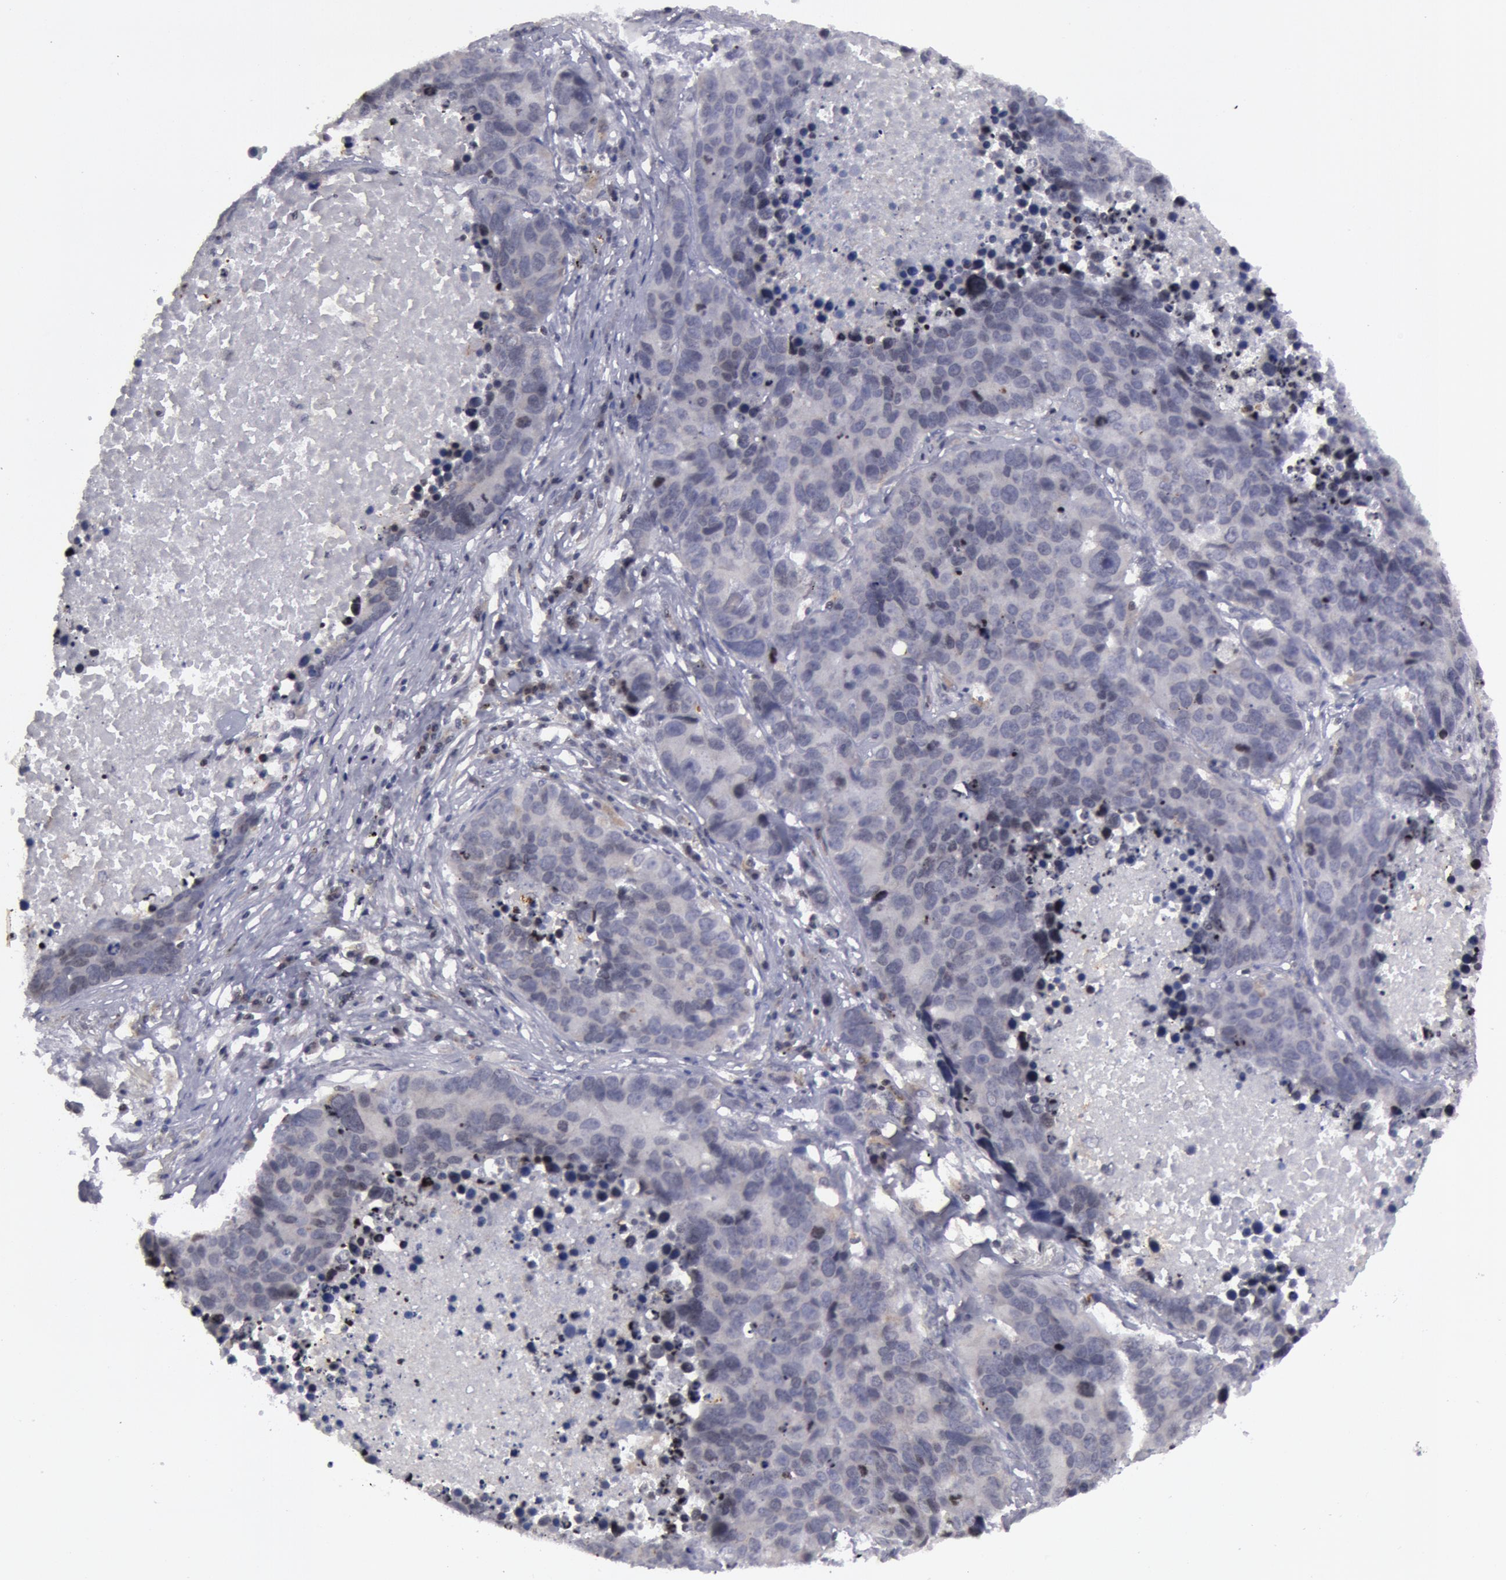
{"staining": {"intensity": "negative", "quantity": "none", "location": "none"}, "tissue": "lung cancer", "cell_type": "Tumor cells", "image_type": "cancer", "snomed": [{"axis": "morphology", "description": "Carcinoid, malignant, NOS"}, {"axis": "topography", "description": "Lung"}], "caption": "Immunohistochemical staining of human carcinoid (malignant) (lung) displays no significant expression in tumor cells.", "gene": "ERBB2", "patient": {"sex": "male", "age": 60}}